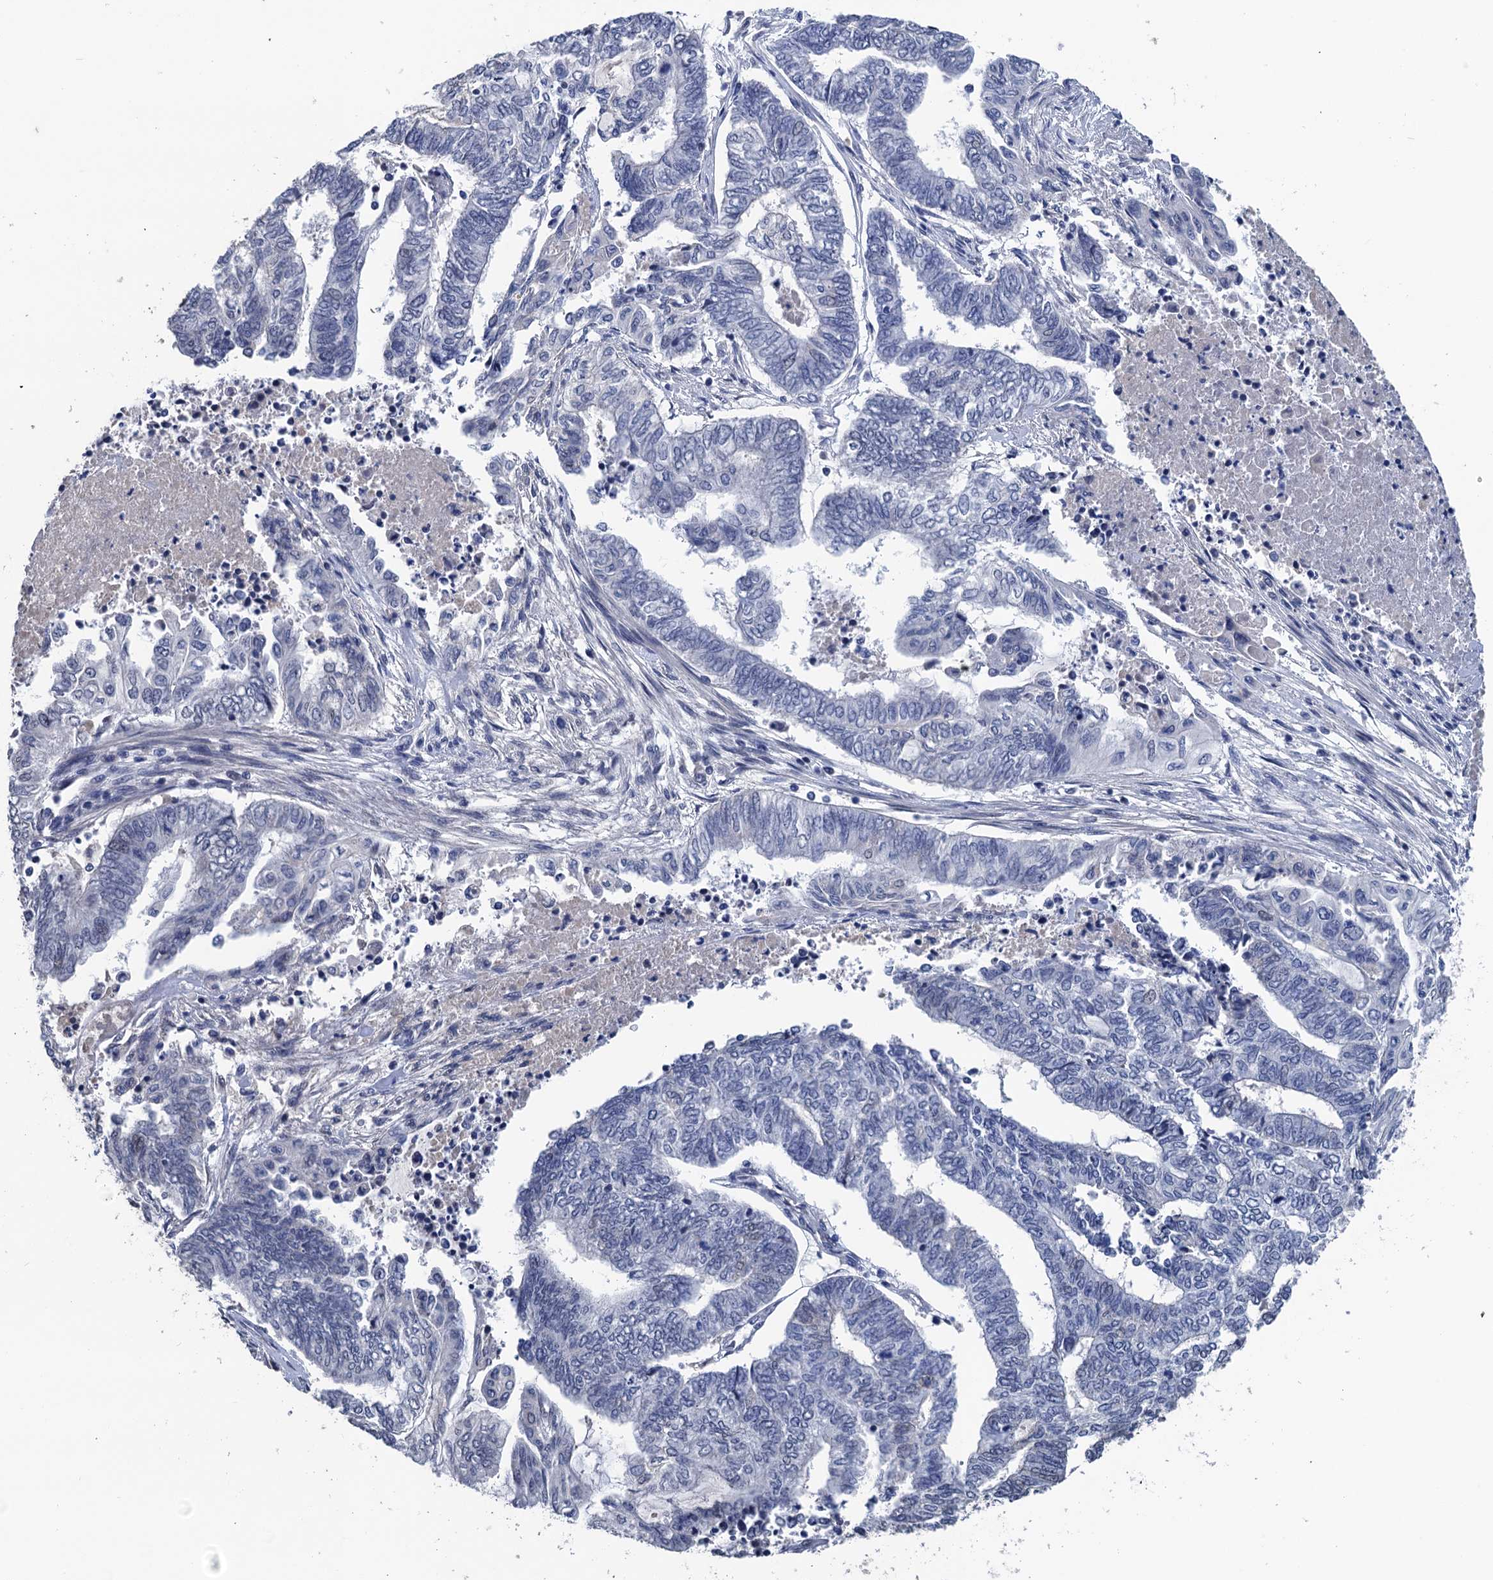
{"staining": {"intensity": "negative", "quantity": "none", "location": "none"}, "tissue": "endometrial cancer", "cell_type": "Tumor cells", "image_type": "cancer", "snomed": [{"axis": "morphology", "description": "Adenocarcinoma, NOS"}, {"axis": "topography", "description": "Uterus"}, {"axis": "topography", "description": "Endometrium"}], "caption": "There is no significant positivity in tumor cells of endometrial adenocarcinoma. The staining was performed using DAB (3,3'-diaminobenzidine) to visualize the protein expression in brown, while the nuclei were stained in blue with hematoxylin (Magnification: 20x).", "gene": "ART5", "patient": {"sex": "female", "age": 70}}